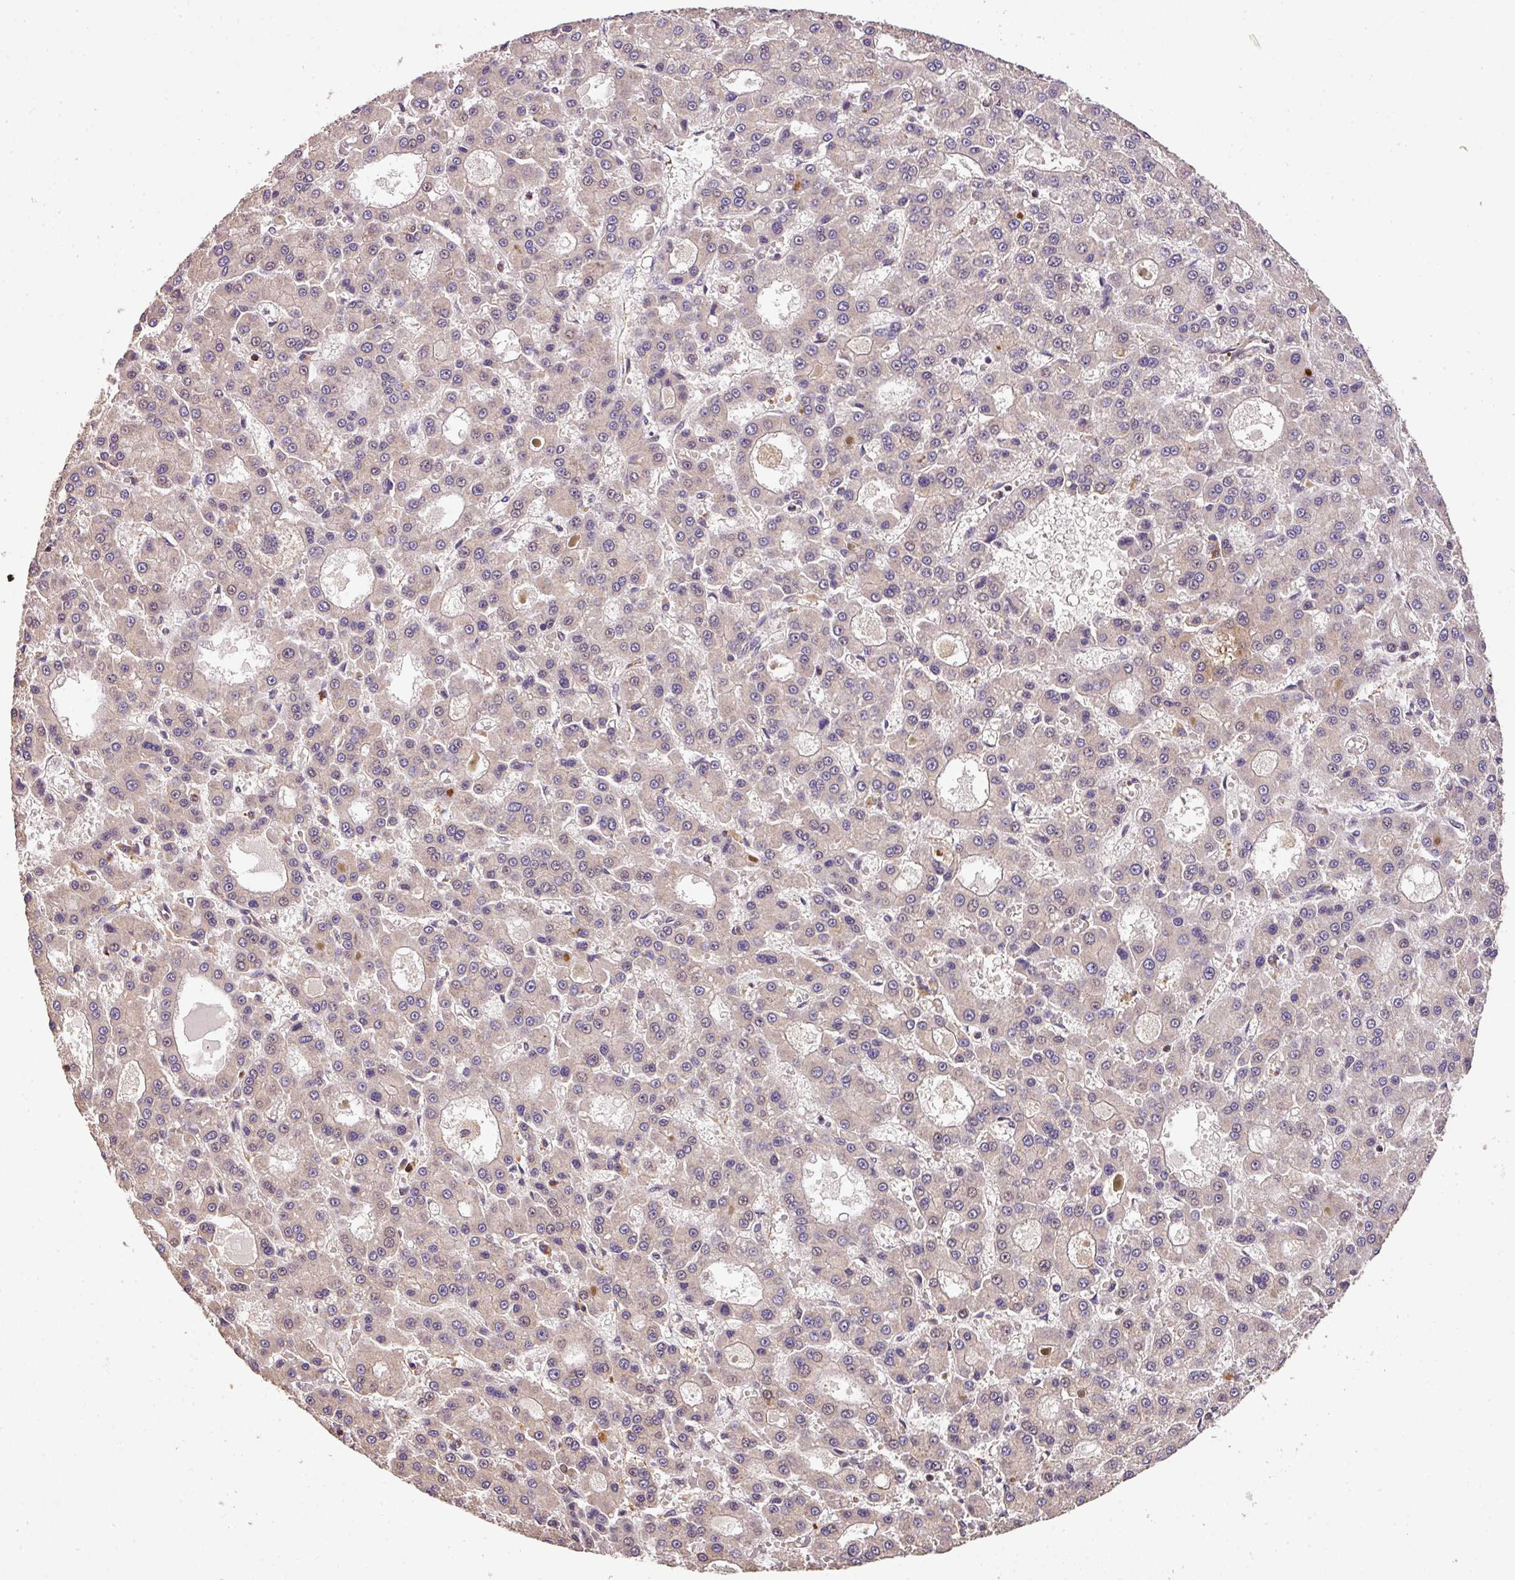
{"staining": {"intensity": "weak", "quantity": "<25%", "location": "cytoplasmic/membranous"}, "tissue": "liver cancer", "cell_type": "Tumor cells", "image_type": "cancer", "snomed": [{"axis": "morphology", "description": "Carcinoma, Hepatocellular, NOS"}, {"axis": "topography", "description": "Liver"}], "caption": "Human liver cancer (hepatocellular carcinoma) stained for a protein using immunohistochemistry demonstrates no positivity in tumor cells.", "gene": "CASS4", "patient": {"sex": "male", "age": 70}}